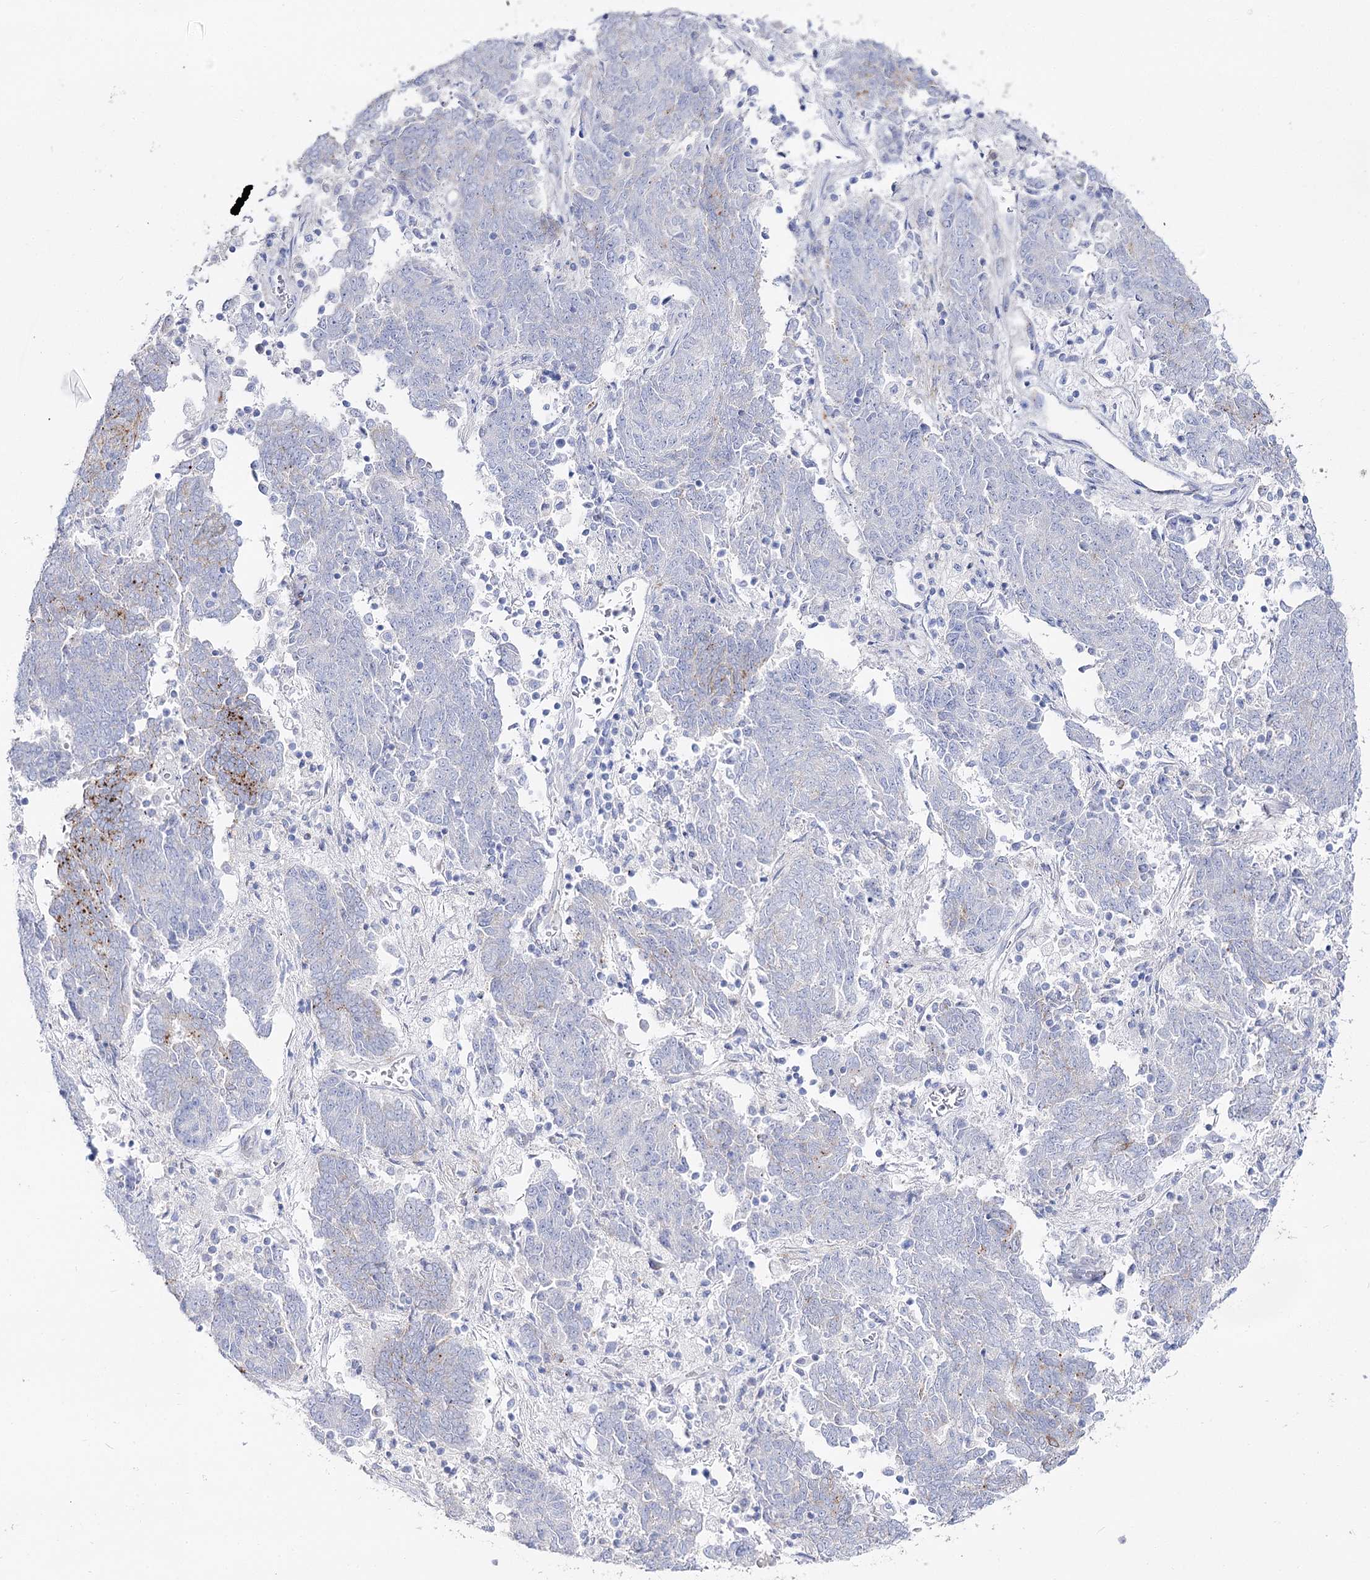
{"staining": {"intensity": "weak", "quantity": "<25%", "location": "cytoplasmic/membranous"}, "tissue": "endometrial cancer", "cell_type": "Tumor cells", "image_type": "cancer", "snomed": [{"axis": "morphology", "description": "Adenocarcinoma, NOS"}, {"axis": "topography", "description": "Endometrium"}], "caption": "DAB (3,3'-diaminobenzidine) immunohistochemical staining of human adenocarcinoma (endometrial) demonstrates no significant positivity in tumor cells.", "gene": "SLC3A1", "patient": {"sex": "female", "age": 80}}